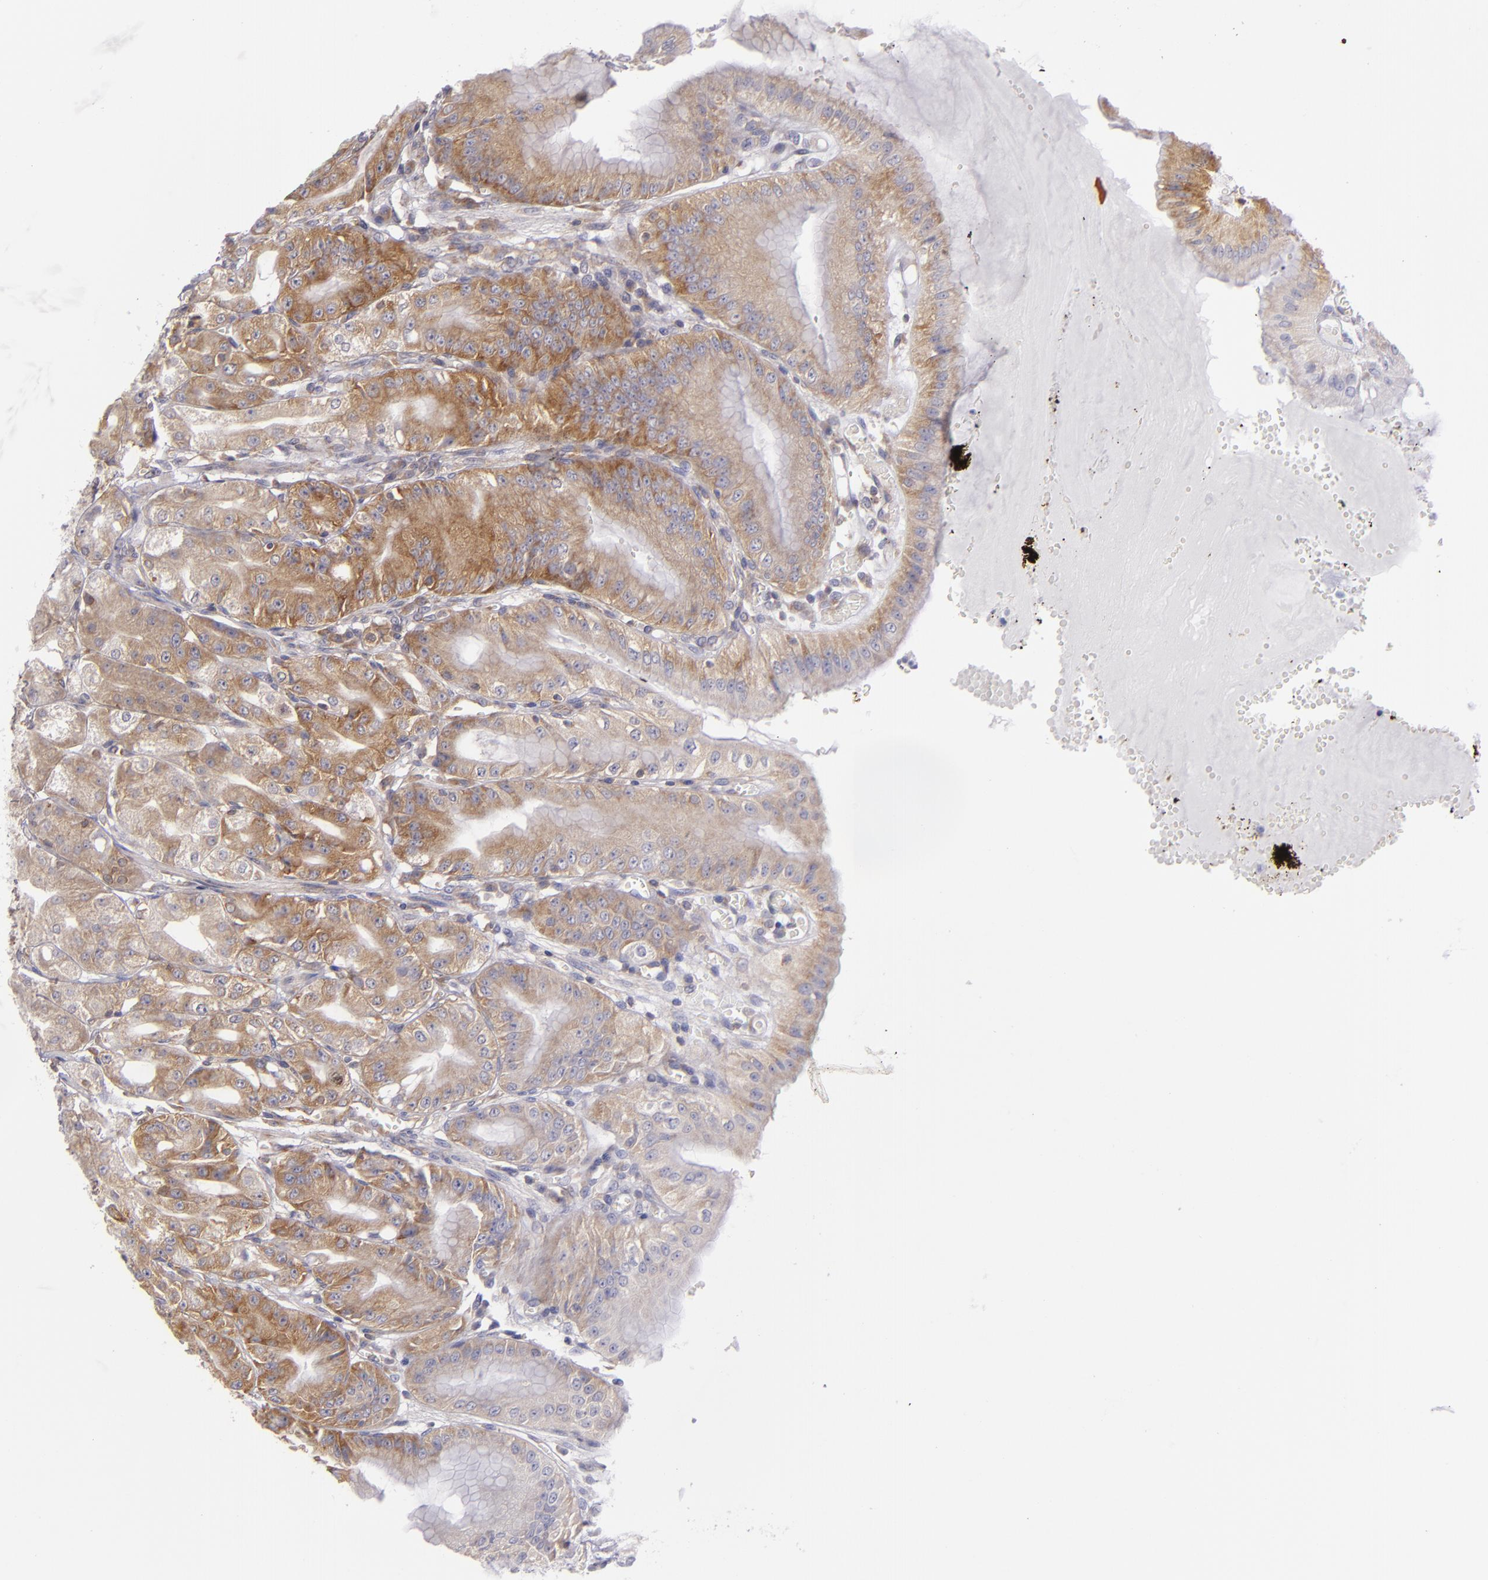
{"staining": {"intensity": "moderate", "quantity": "<25%", "location": "cytoplasmic/membranous"}, "tissue": "stomach", "cell_type": "Glandular cells", "image_type": "normal", "snomed": [{"axis": "morphology", "description": "Normal tissue, NOS"}, {"axis": "topography", "description": "Stomach, lower"}], "caption": "Human stomach stained for a protein (brown) displays moderate cytoplasmic/membranous positive expression in approximately <25% of glandular cells.", "gene": "UPF3B", "patient": {"sex": "male", "age": 71}}